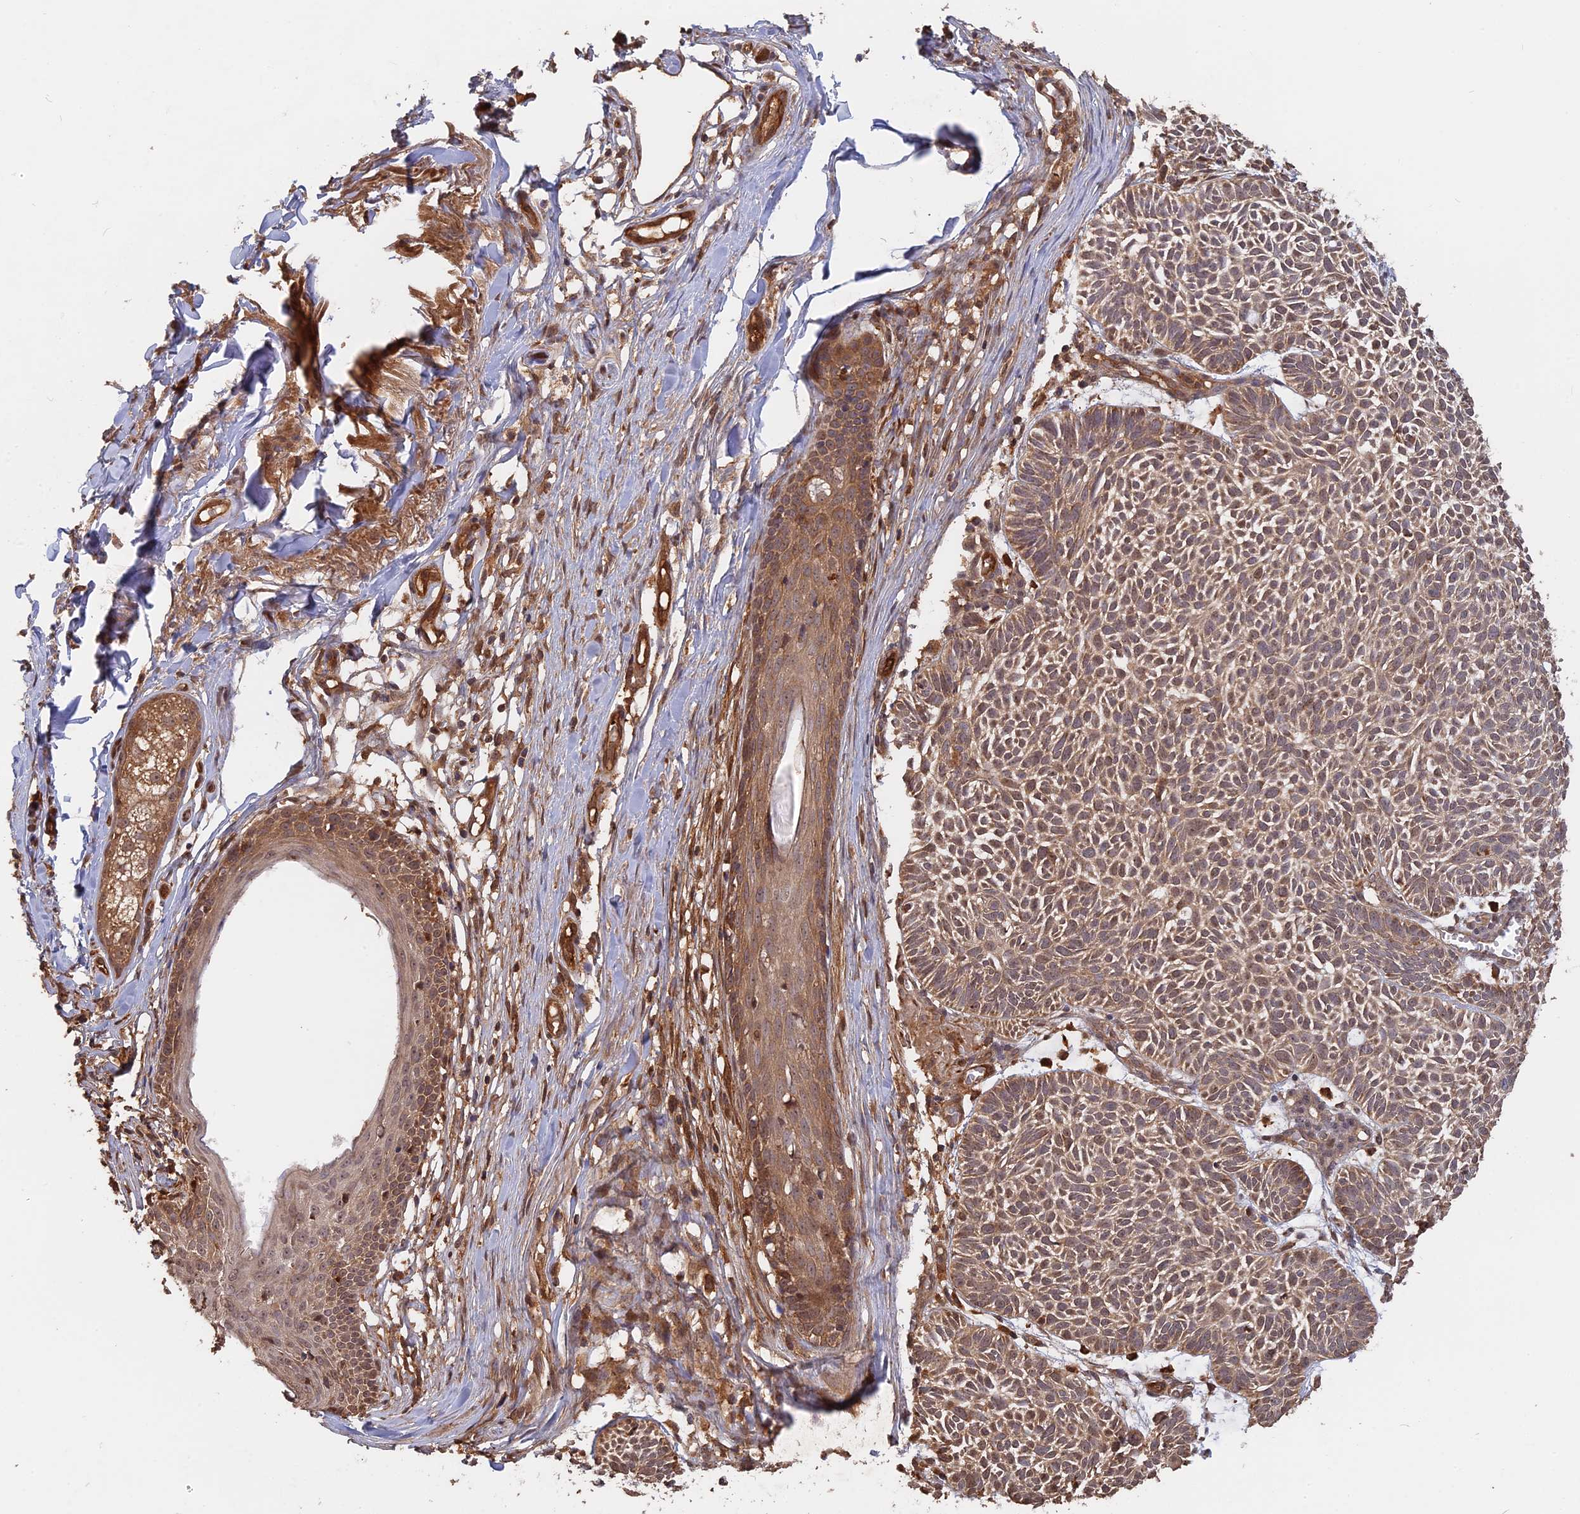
{"staining": {"intensity": "moderate", "quantity": ">75%", "location": "cytoplasmic/membranous"}, "tissue": "skin cancer", "cell_type": "Tumor cells", "image_type": "cancer", "snomed": [{"axis": "morphology", "description": "Basal cell carcinoma"}, {"axis": "topography", "description": "Skin"}], "caption": "This is an image of immunohistochemistry (IHC) staining of basal cell carcinoma (skin), which shows moderate expression in the cytoplasmic/membranous of tumor cells.", "gene": "SAC3D1", "patient": {"sex": "male", "age": 69}}